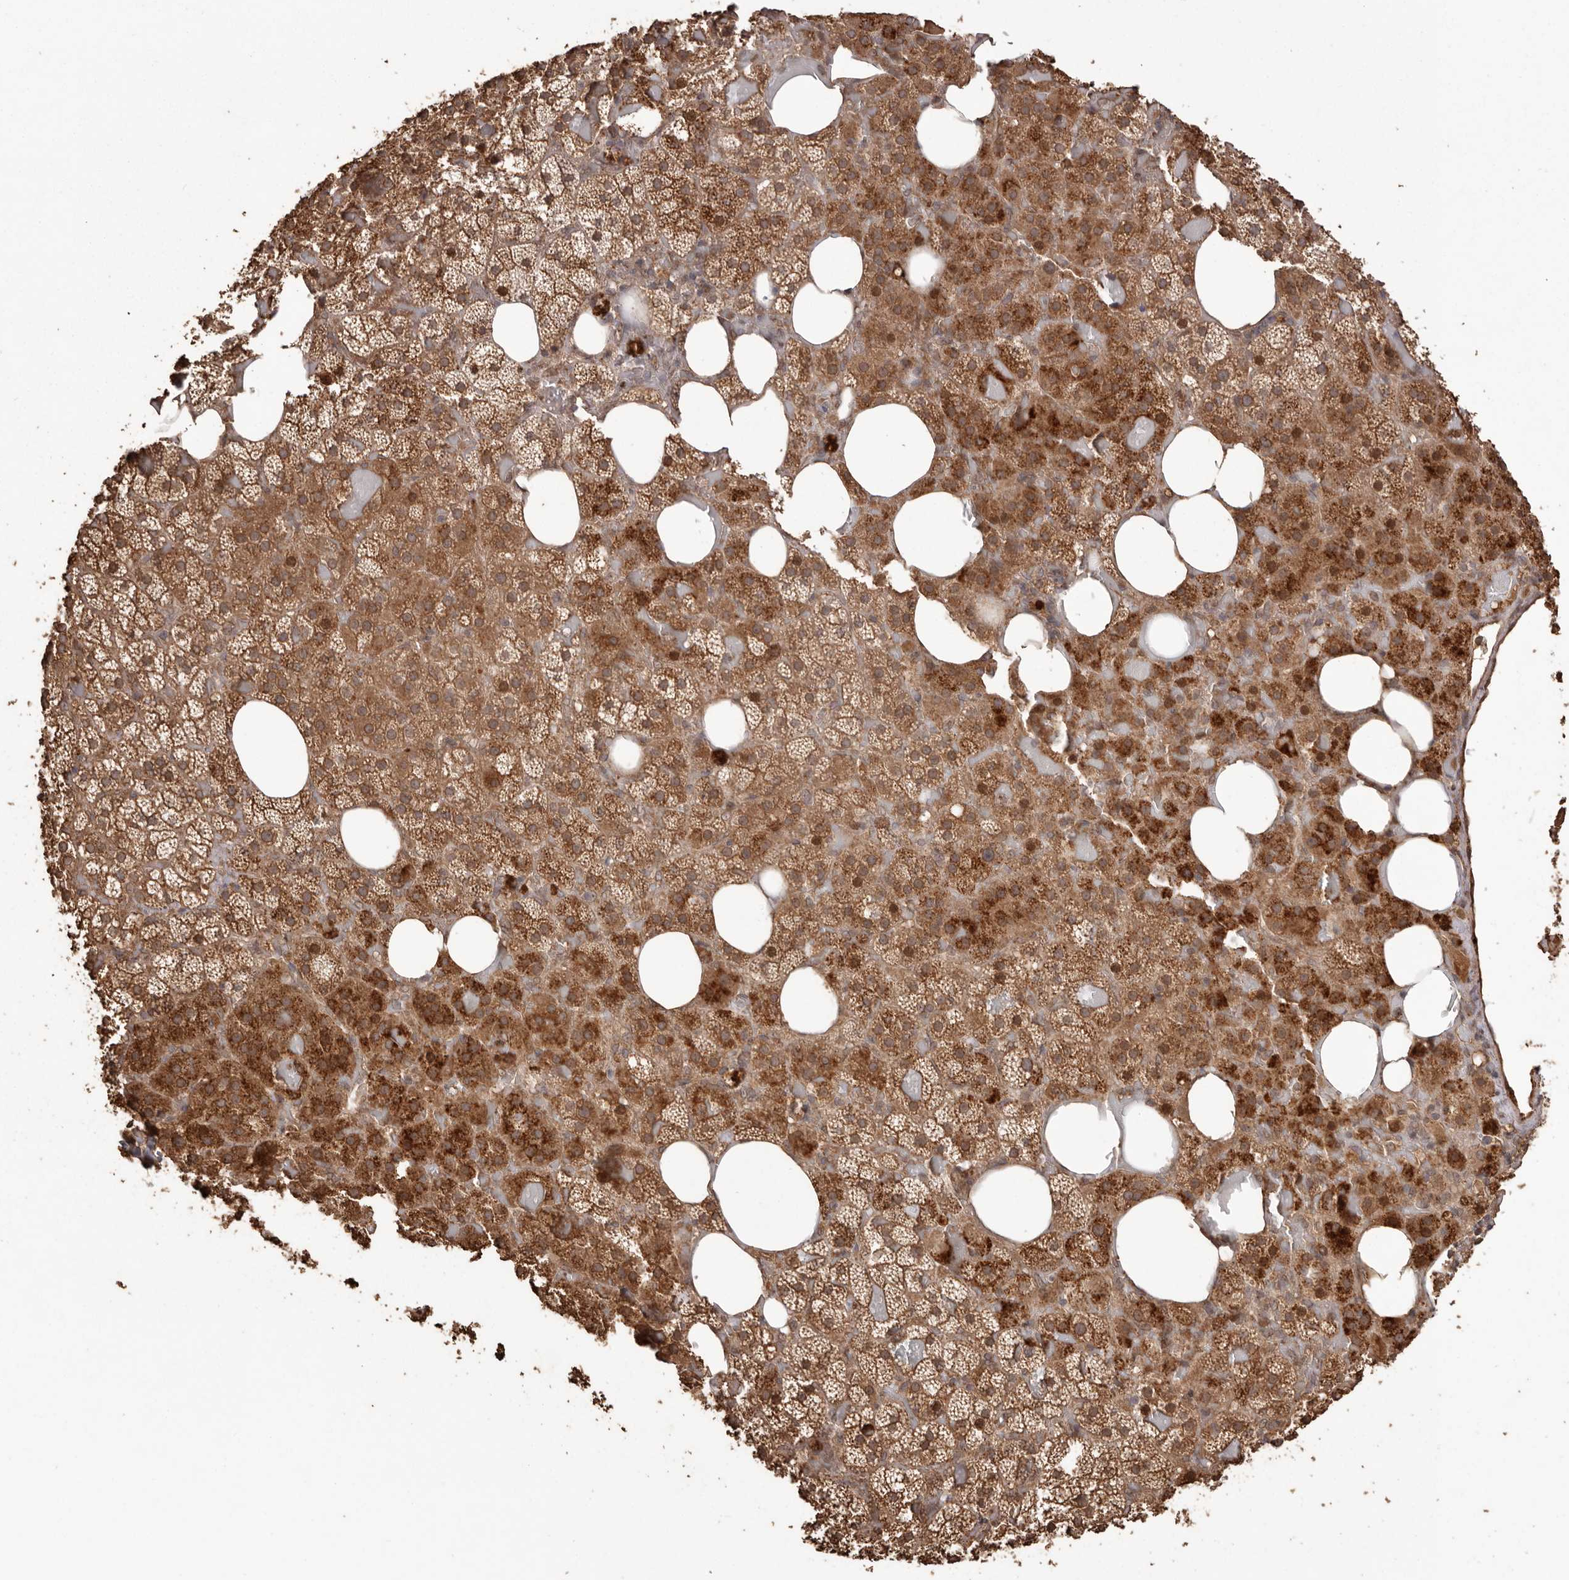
{"staining": {"intensity": "strong", "quantity": ">75%", "location": "cytoplasmic/membranous"}, "tissue": "adrenal gland", "cell_type": "Glandular cells", "image_type": "normal", "snomed": [{"axis": "morphology", "description": "Normal tissue, NOS"}, {"axis": "topography", "description": "Adrenal gland"}], "caption": "A brown stain shows strong cytoplasmic/membranous staining of a protein in glandular cells of benign adrenal gland.", "gene": "NUP43", "patient": {"sex": "female", "age": 59}}